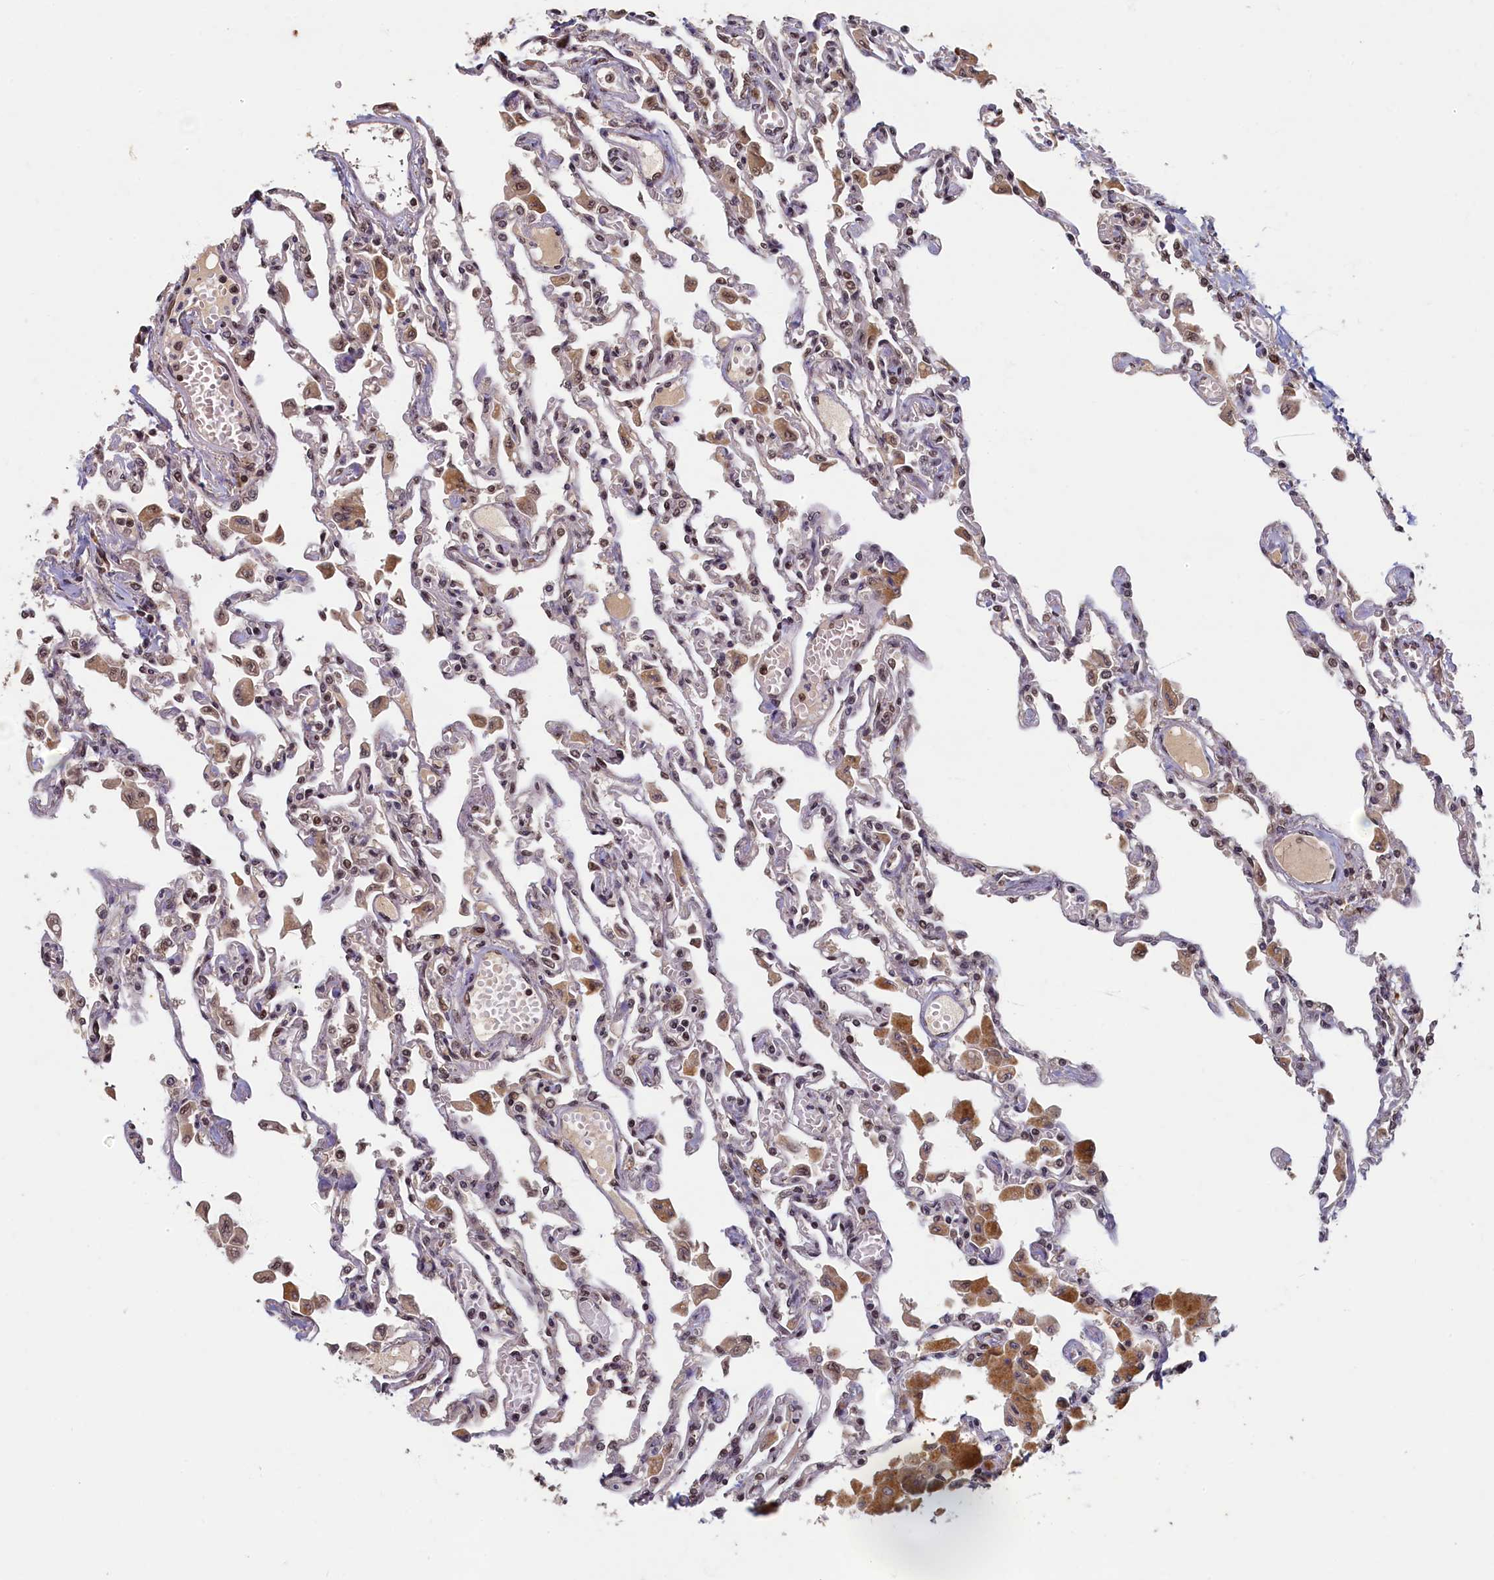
{"staining": {"intensity": "moderate", "quantity": "25%-75%", "location": "nuclear"}, "tissue": "lung", "cell_type": "Alveolar cells", "image_type": "normal", "snomed": [{"axis": "morphology", "description": "Normal tissue, NOS"}, {"axis": "topography", "description": "Bronchus"}, {"axis": "topography", "description": "Lung"}], "caption": "Lung stained with immunohistochemistry (IHC) exhibits moderate nuclear positivity in approximately 25%-75% of alveolar cells. The protein is stained brown, and the nuclei are stained in blue (DAB (3,3'-diaminobenzidine) IHC with brightfield microscopy, high magnification).", "gene": "CKAP2L", "patient": {"sex": "female", "age": 49}}